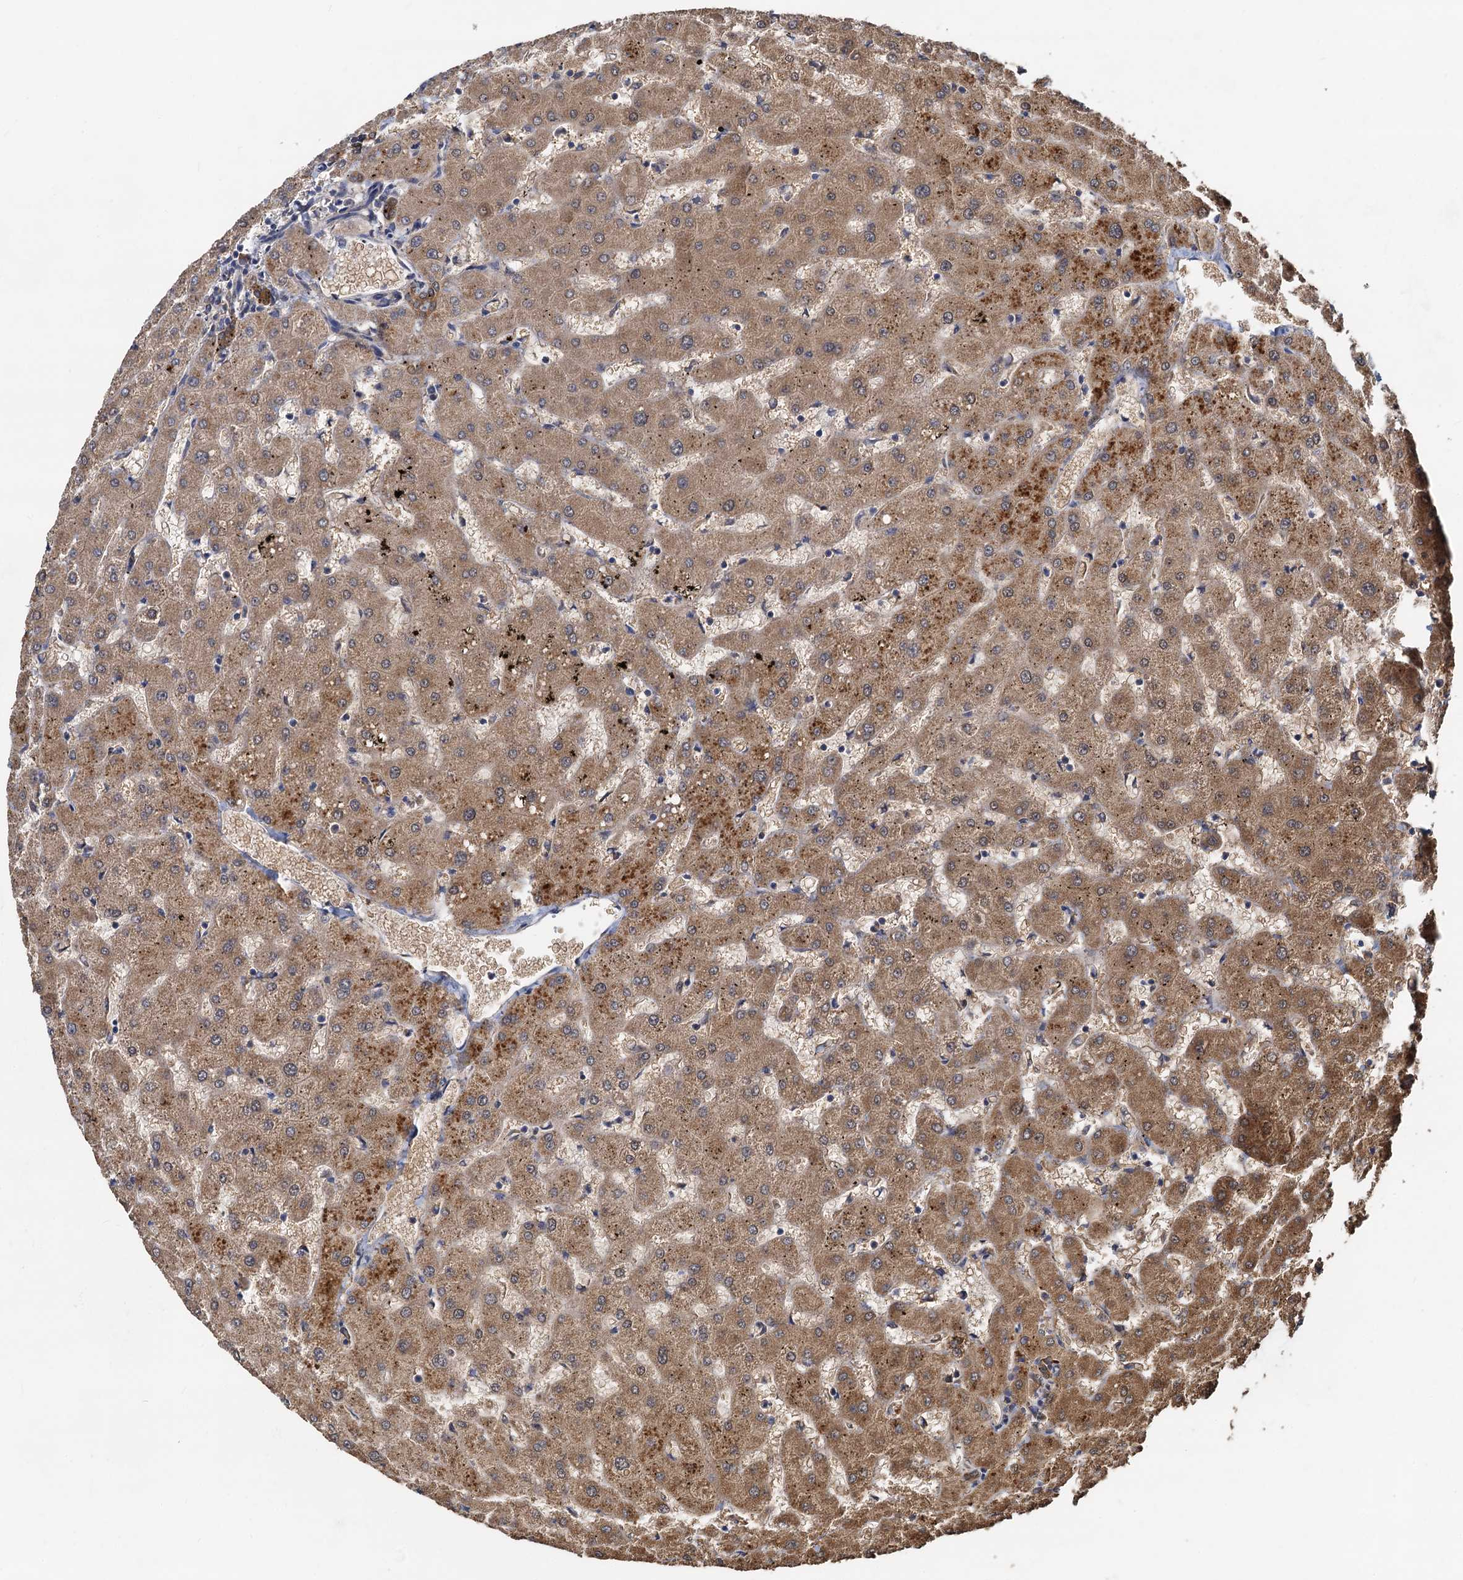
{"staining": {"intensity": "moderate", "quantity": ">75%", "location": "cytoplasmic/membranous"}, "tissue": "liver", "cell_type": "Cholangiocytes", "image_type": "normal", "snomed": [{"axis": "morphology", "description": "Normal tissue, NOS"}, {"axis": "topography", "description": "Liver"}], "caption": "Protein staining by IHC exhibits moderate cytoplasmic/membranous positivity in approximately >75% of cholangiocytes in benign liver. Using DAB (brown) and hematoxylin (blue) stains, captured at high magnification using brightfield microscopy.", "gene": "HYI", "patient": {"sex": "female", "age": 63}}